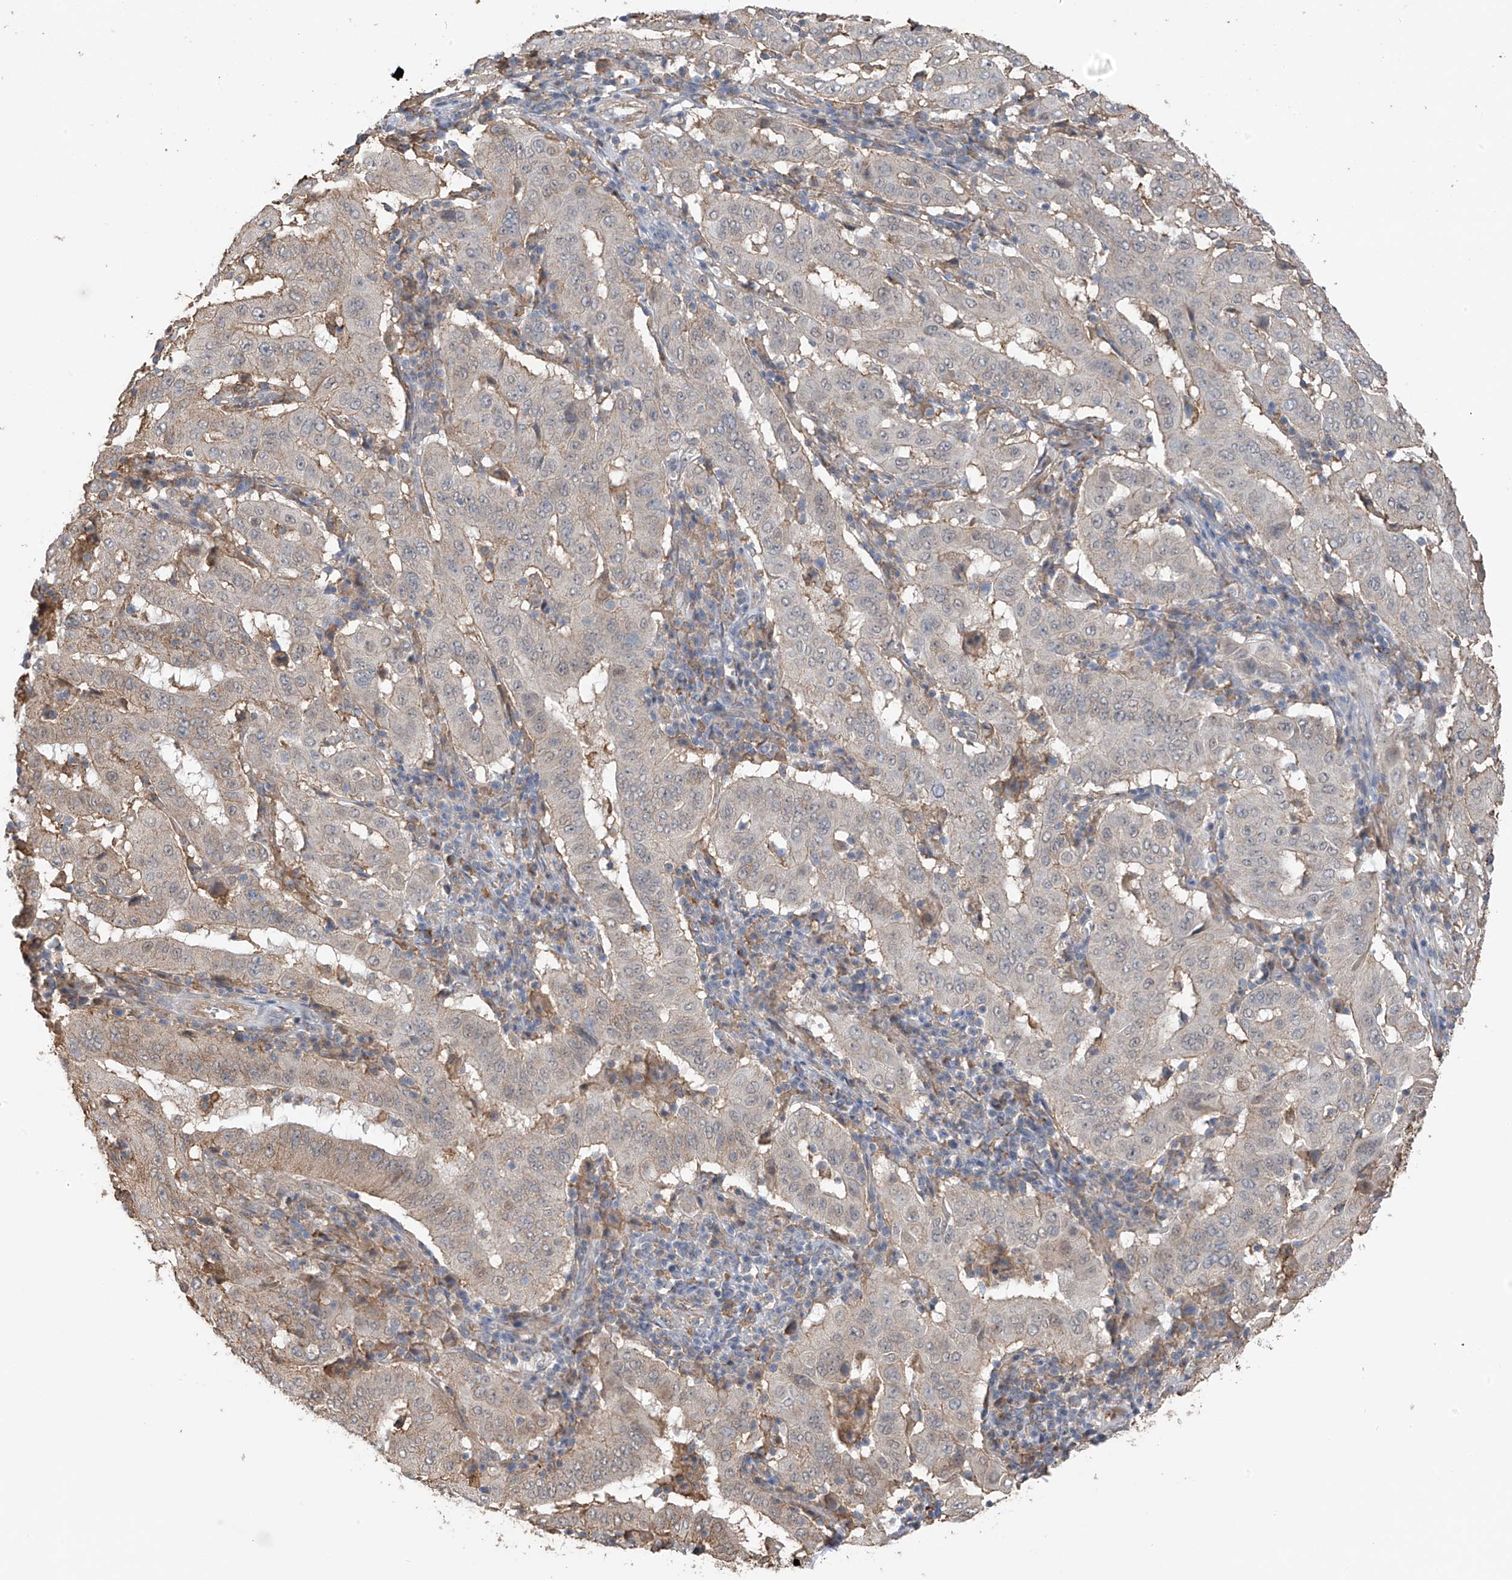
{"staining": {"intensity": "weak", "quantity": "<25%", "location": "cytoplasmic/membranous"}, "tissue": "pancreatic cancer", "cell_type": "Tumor cells", "image_type": "cancer", "snomed": [{"axis": "morphology", "description": "Adenocarcinoma, NOS"}, {"axis": "topography", "description": "Pancreas"}], "caption": "Tumor cells show no significant protein staining in pancreatic adenocarcinoma.", "gene": "ZNF189", "patient": {"sex": "male", "age": 63}}